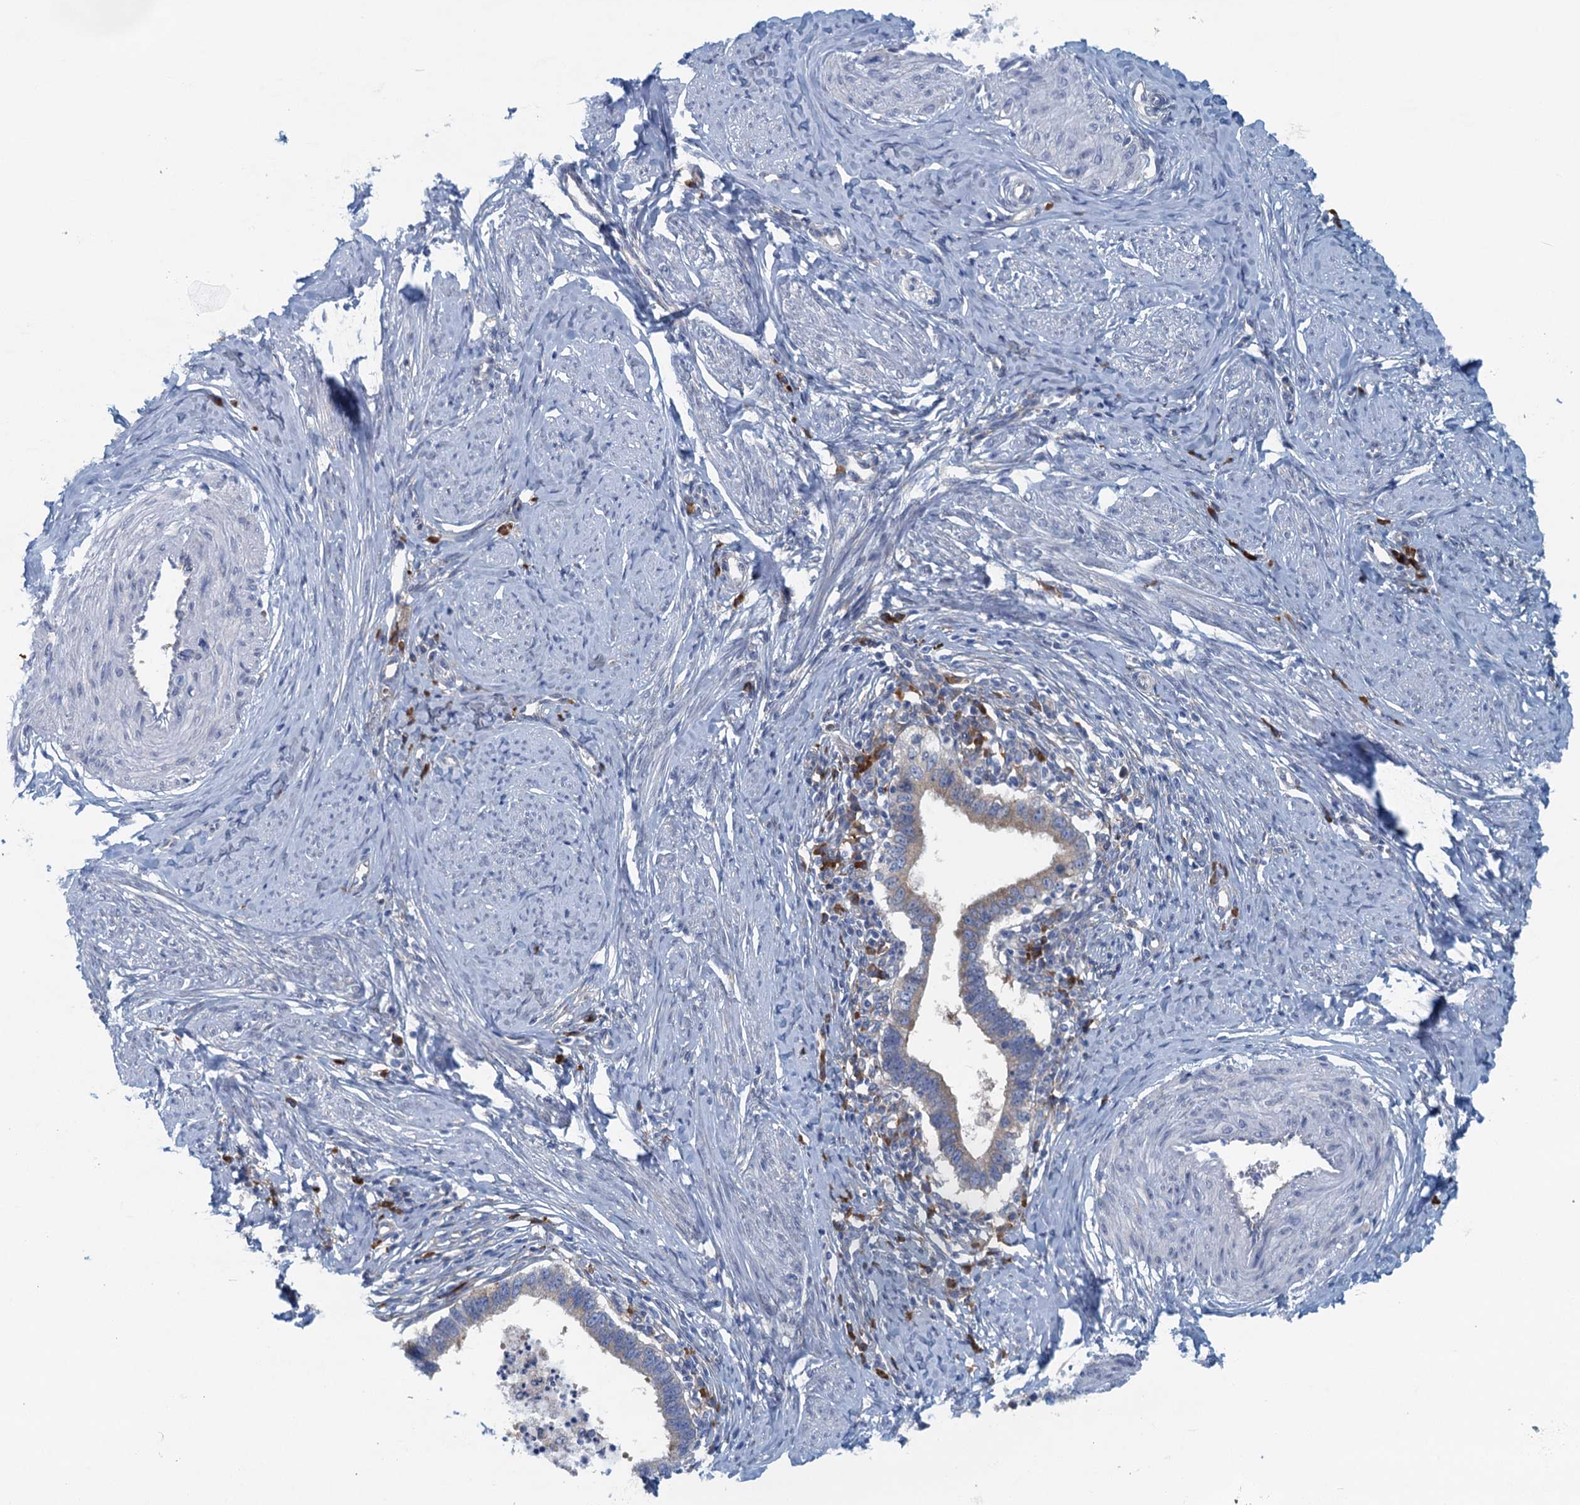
{"staining": {"intensity": "weak", "quantity": "25%-75%", "location": "cytoplasmic/membranous"}, "tissue": "cervical cancer", "cell_type": "Tumor cells", "image_type": "cancer", "snomed": [{"axis": "morphology", "description": "Adenocarcinoma, NOS"}, {"axis": "topography", "description": "Cervix"}], "caption": "Immunohistochemistry of human cervical adenocarcinoma demonstrates low levels of weak cytoplasmic/membranous expression in approximately 25%-75% of tumor cells.", "gene": "MYDGF", "patient": {"sex": "female", "age": 36}}